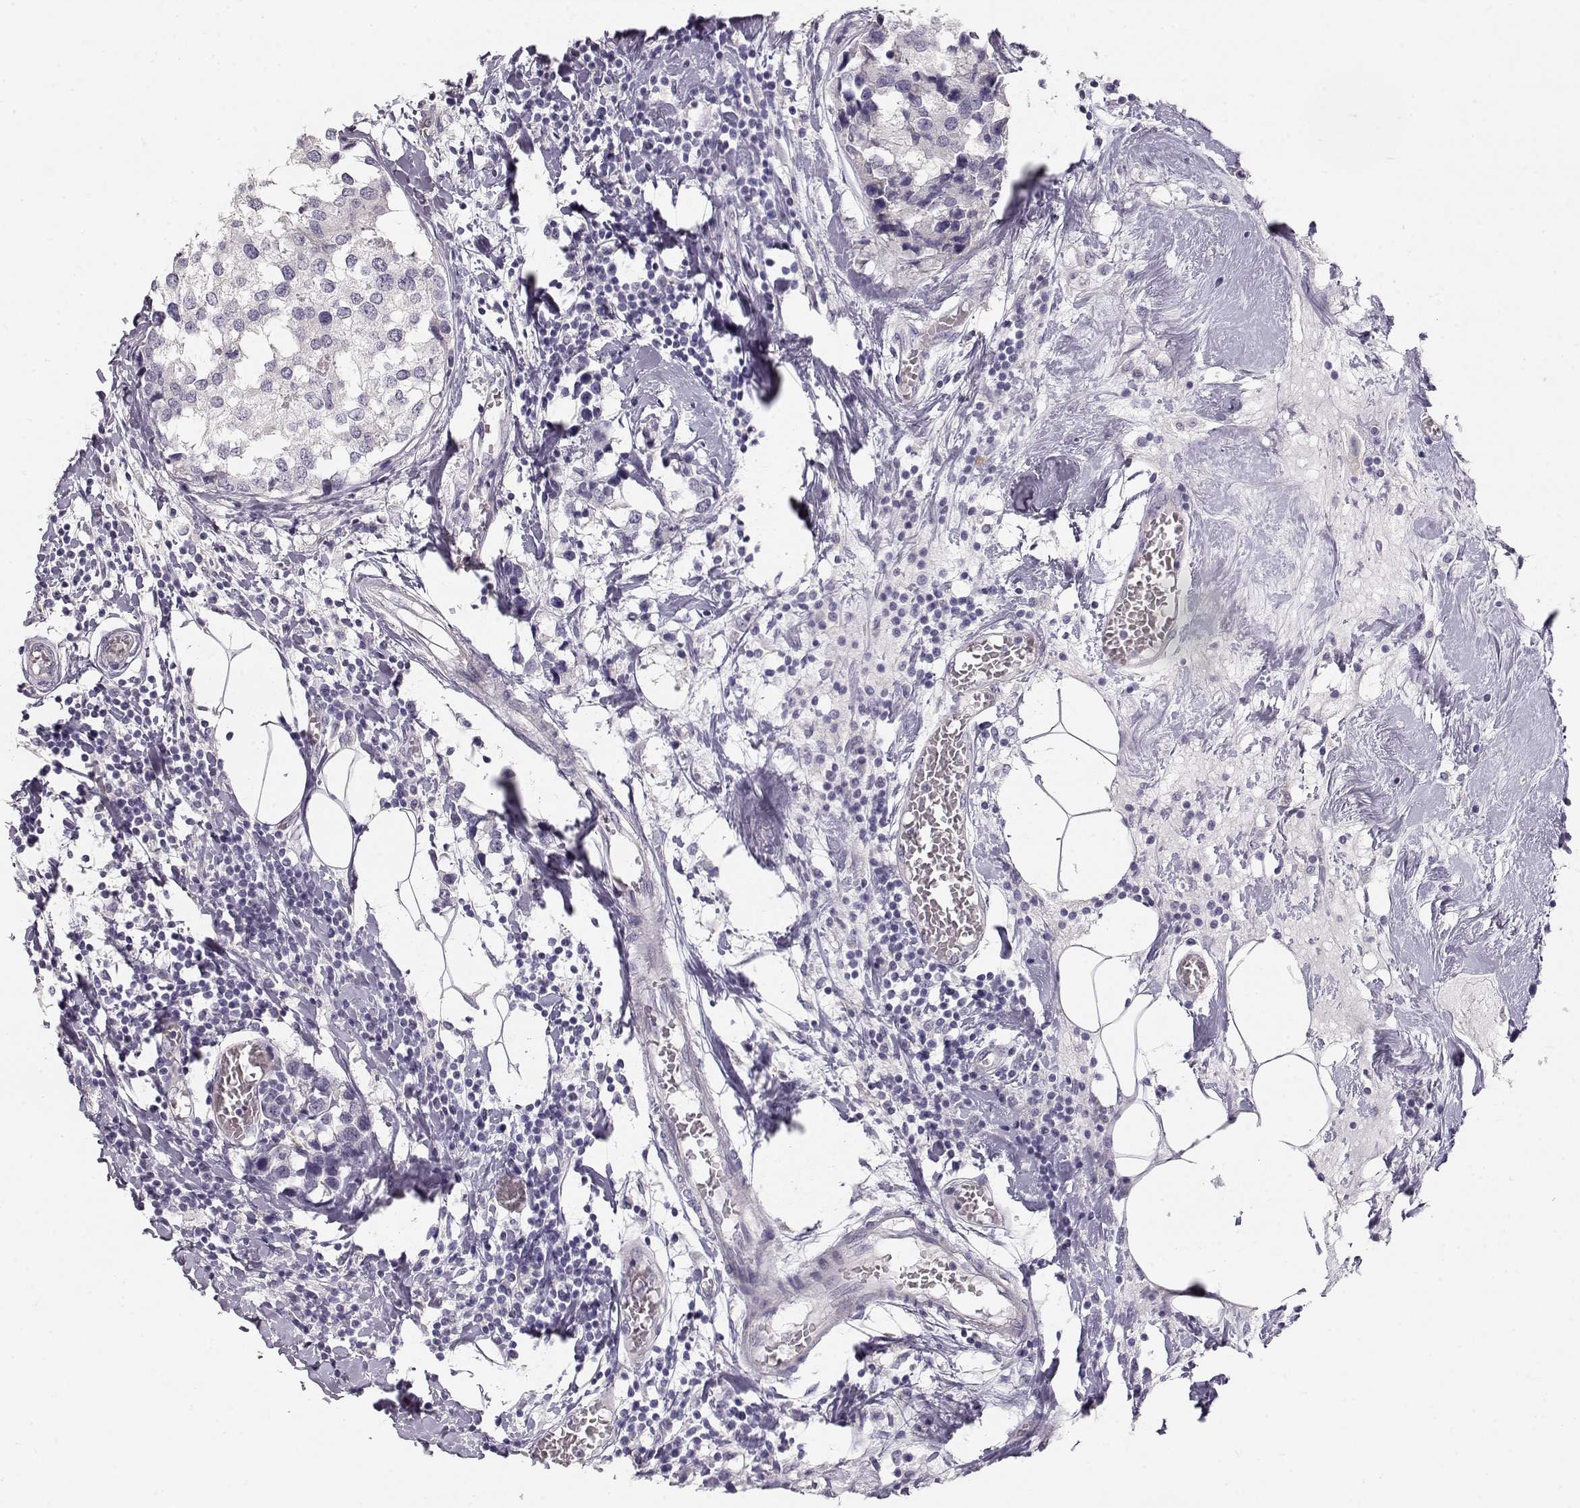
{"staining": {"intensity": "negative", "quantity": "none", "location": "none"}, "tissue": "breast cancer", "cell_type": "Tumor cells", "image_type": "cancer", "snomed": [{"axis": "morphology", "description": "Lobular carcinoma"}, {"axis": "topography", "description": "Breast"}], "caption": "The histopathology image exhibits no significant staining in tumor cells of breast lobular carcinoma.", "gene": "TTC26", "patient": {"sex": "female", "age": 59}}